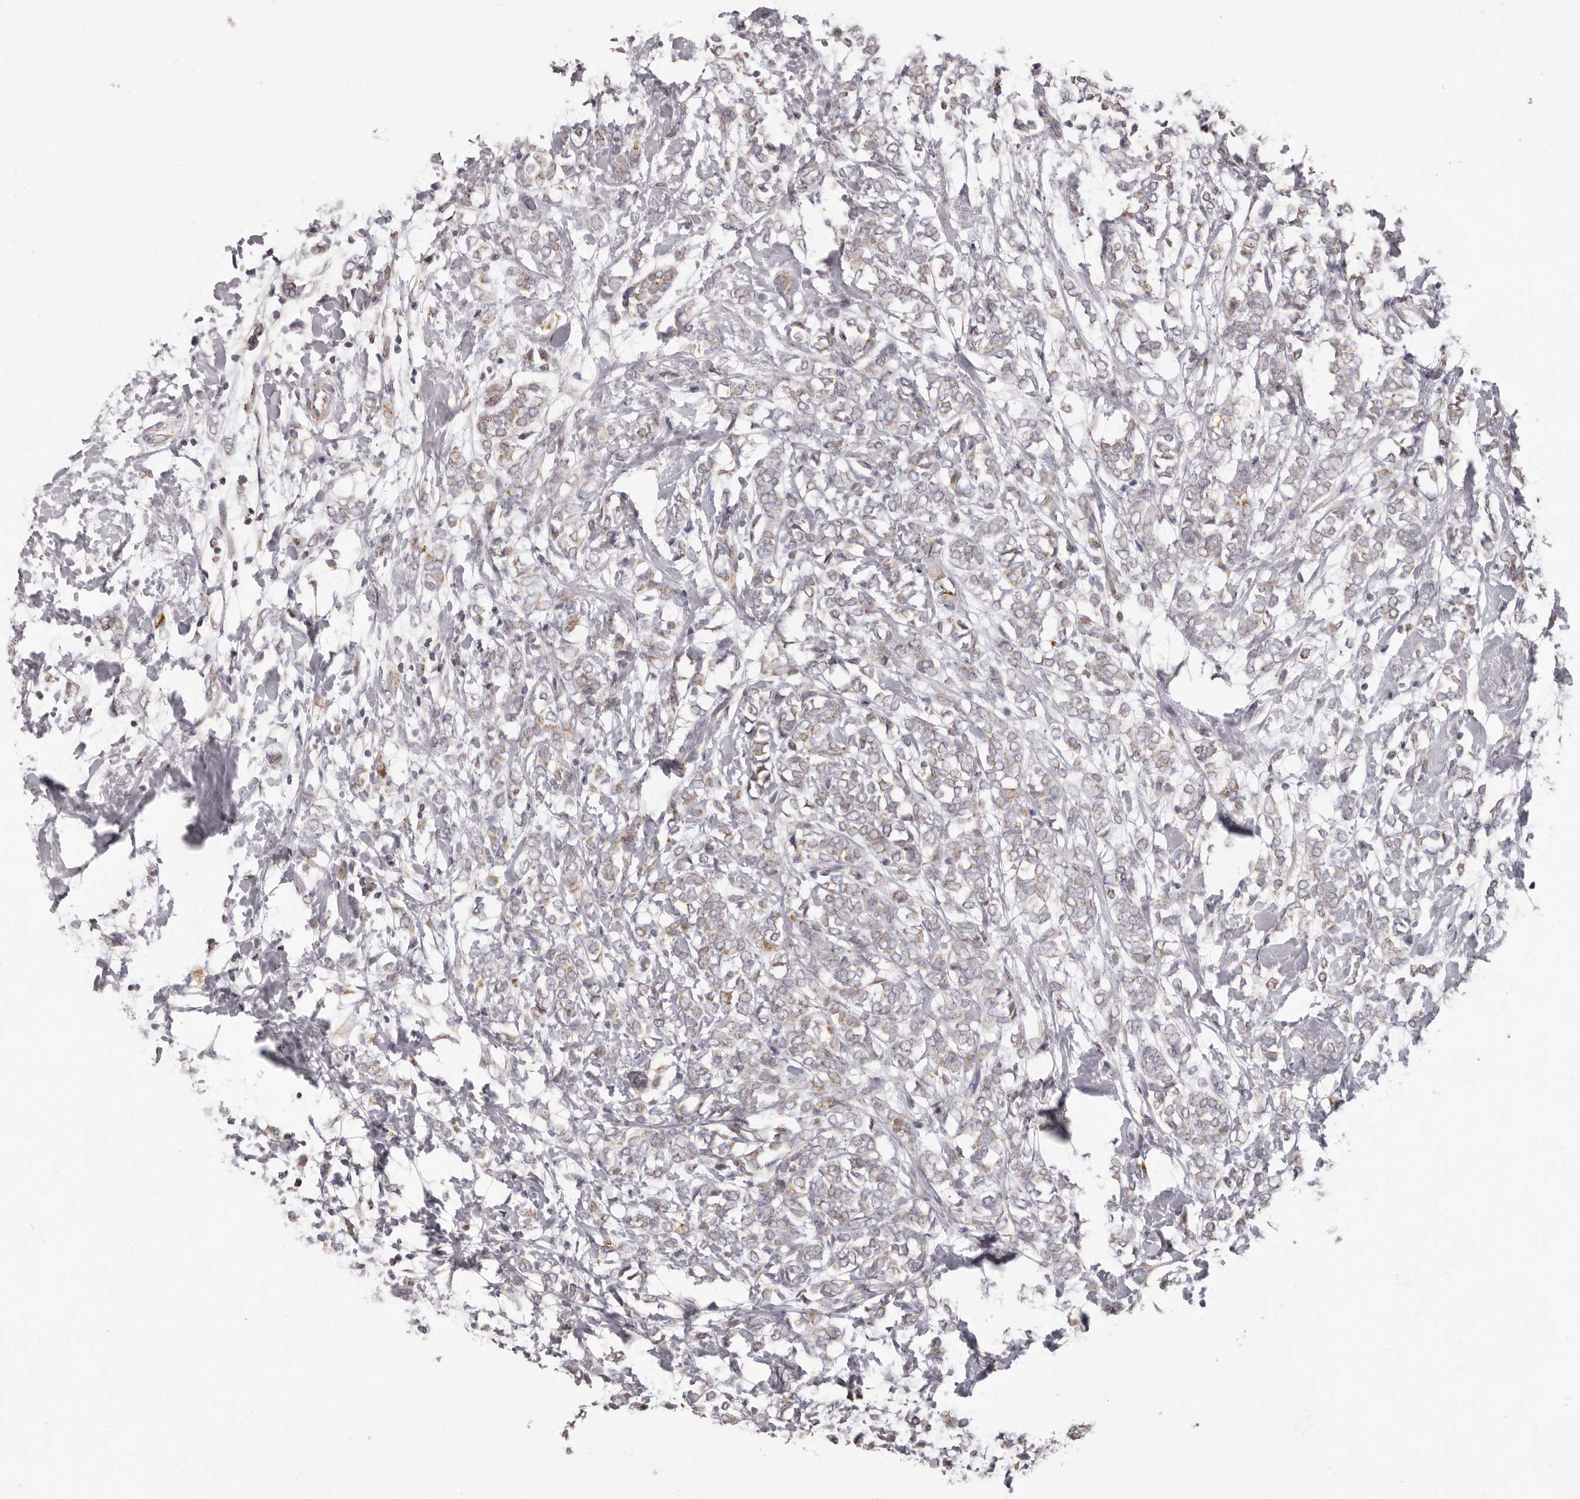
{"staining": {"intensity": "weak", "quantity": ">75%", "location": "cytoplasmic/membranous"}, "tissue": "breast cancer", "cell_type": "Tumor cells", "image_type": "cancer", "snomed": [{"axis": "morphology", "description": "Normal tissue, NOS"}, {"axis": "morphology", "description": "Lobular carcinoma"}, {"axis": "topography", "description": "Breast"}], "caption": "An image of lobular carcinoma (breast) stained for a protein shows weak cytoplasmic/membranous brown staining in tumor cells. (Stains: DAB in brown, nuclei in blue, Microscopy: brightfield microscopy at high magnification).", "gene": "PRMT2", "patient": {"sex": "female", "age": 47}}